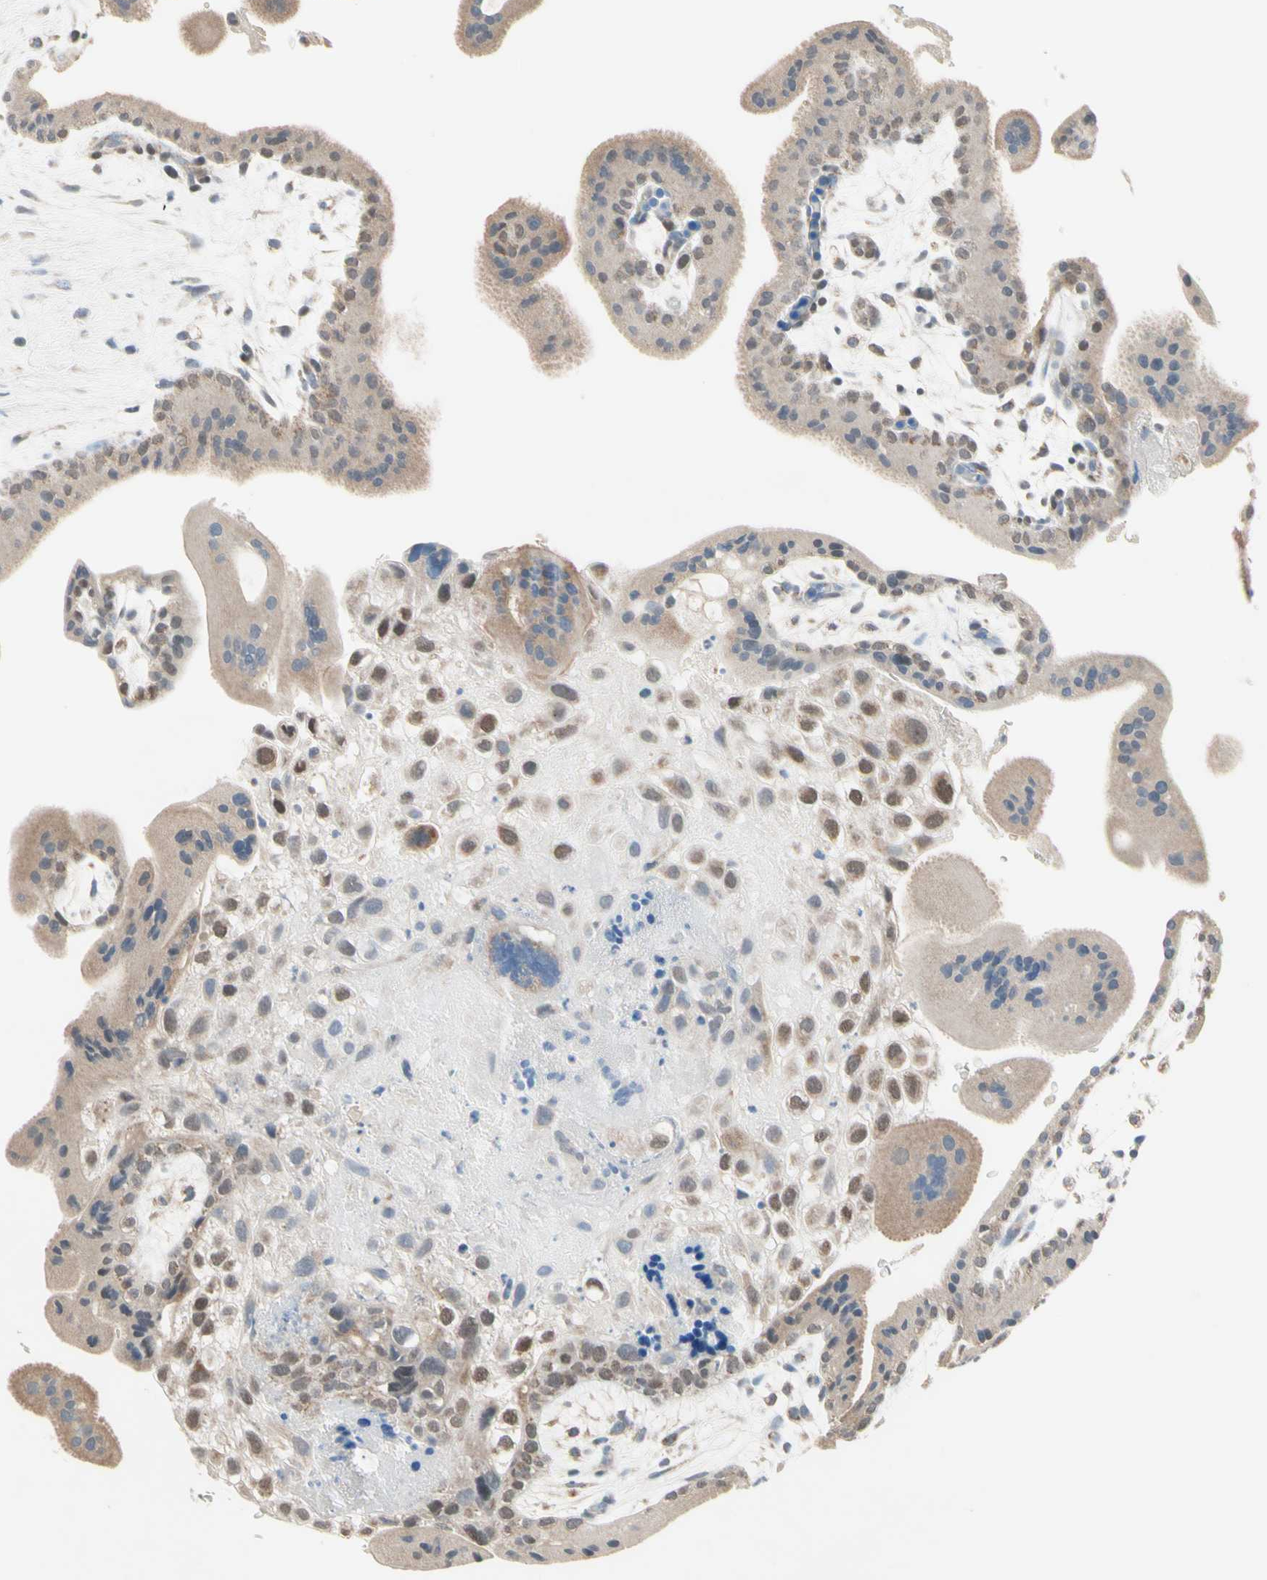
{"staining": {"intensity": "moderate", "quantity": ">75%", "location": "cytoplasmic/membranous,nuclear"}, "tissue": "placenta", "cell_type": "Decidual cells", "image_type": "normal", "snomed": [{"axis": "morphology", "description": "Normal tissue, NOS"}, {"axis": "topography", "description": "Placenta"}], "caption": "An image showing moderate cytoplasmic/membranous,nuclear expression in about >75% of decidual cells in benign placenta, as visualized by brown immunohistochemical staining.", "gene": "MFF", "patient": {"sex": "female", "age": 35}}